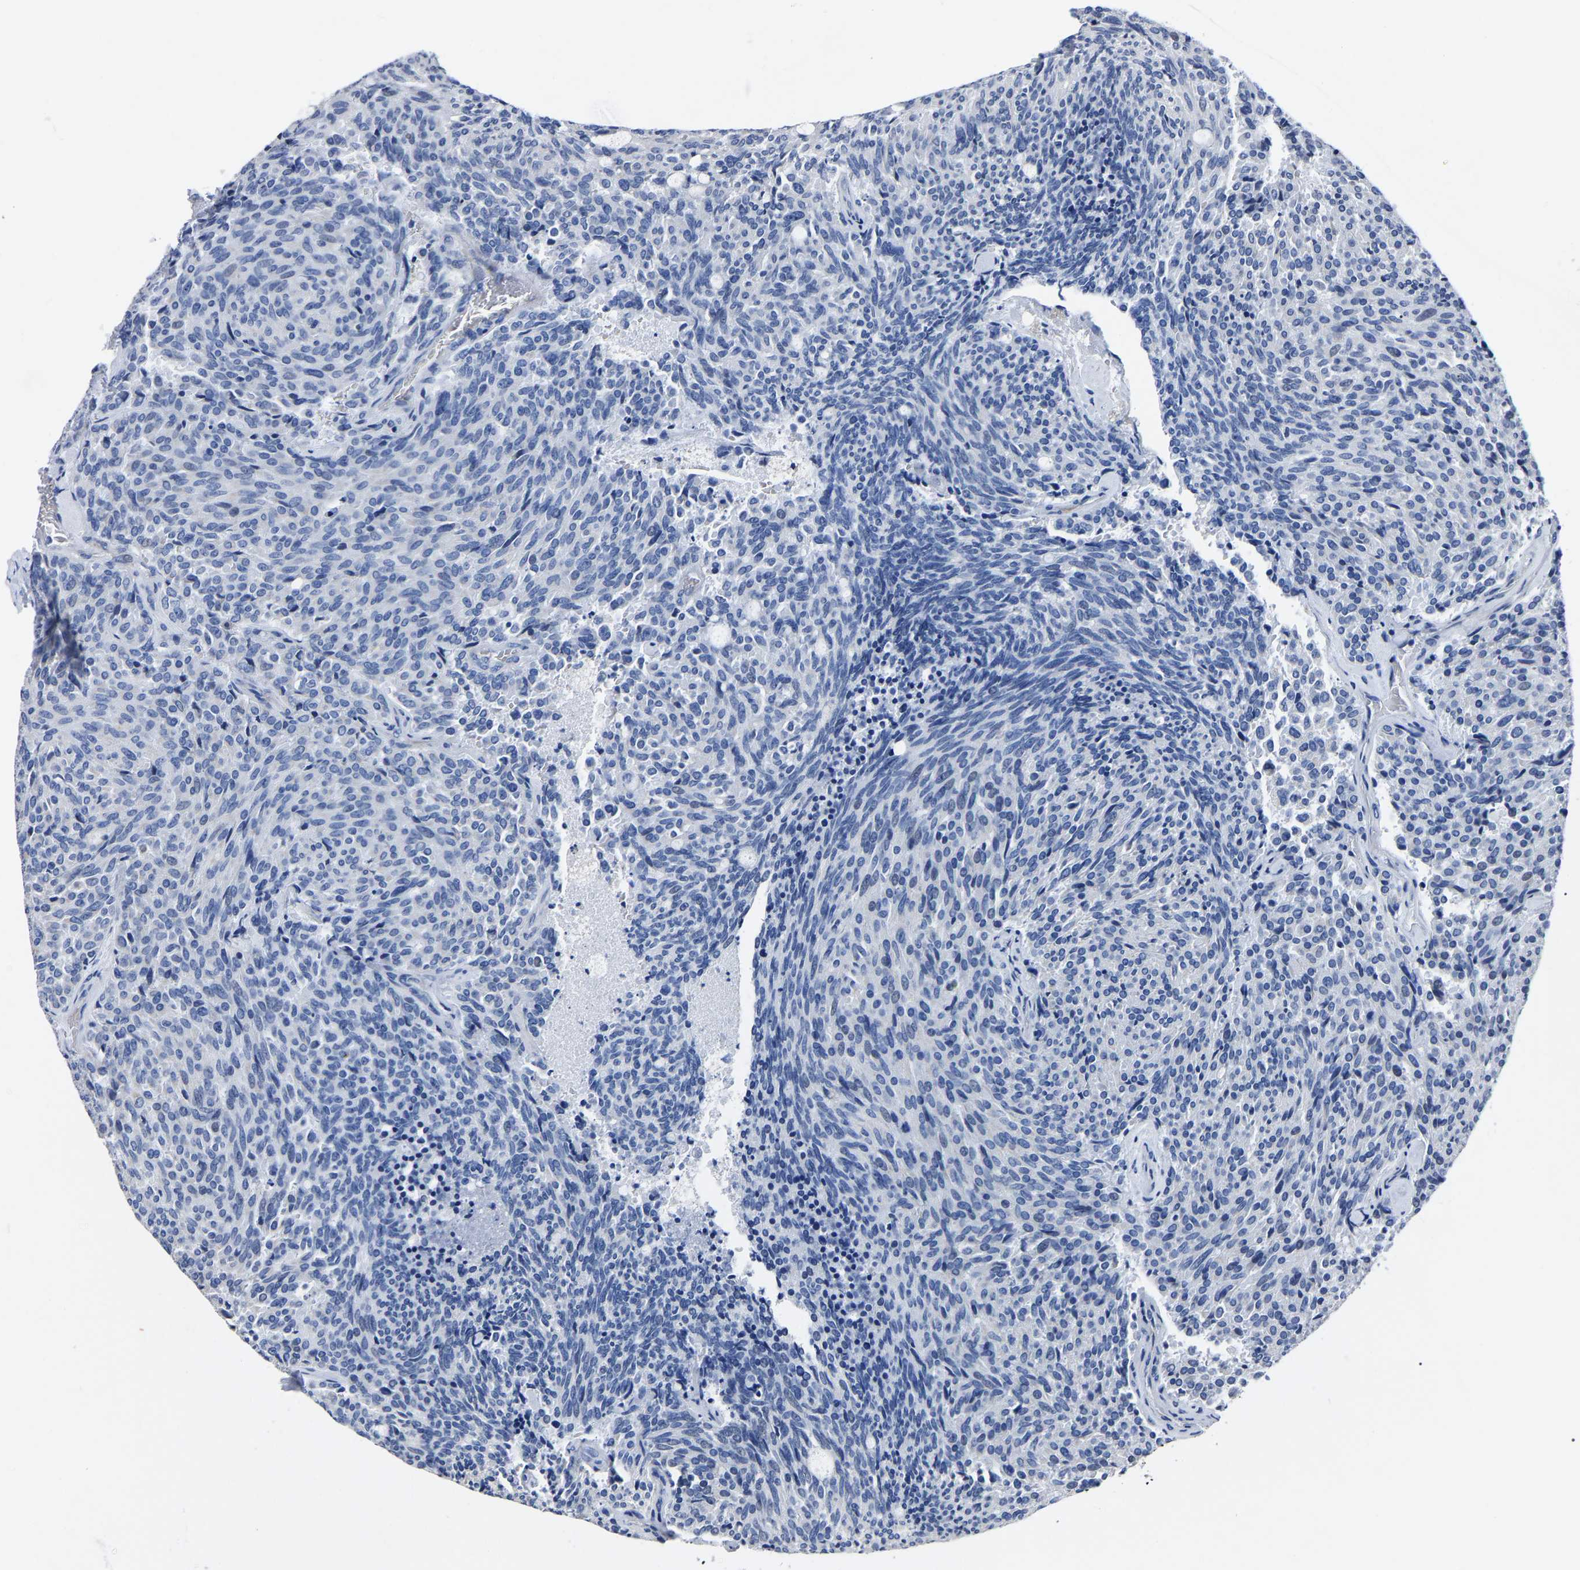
{"staining": {"intensity": "negative", "quantity": "none", "location": "none"}, "tissue": "carcinoid", "cell_type": "Tumor cells", "image_type": "cancer", "snomed": [{"axis": "morphology", "description": "Carcinoid, malignant, NOS"}, {"axis": "topography", "description": "Pancreas"}], "caption": "IHC of human malignant carcinoid reveals no expression in tumor cells. (DAB (3,3'-diaminobenzidine) immunohistochemistry (IHC), high magnification).", "gene": "MOV10L1", "patient": {"sex": "female", "age": 54}}